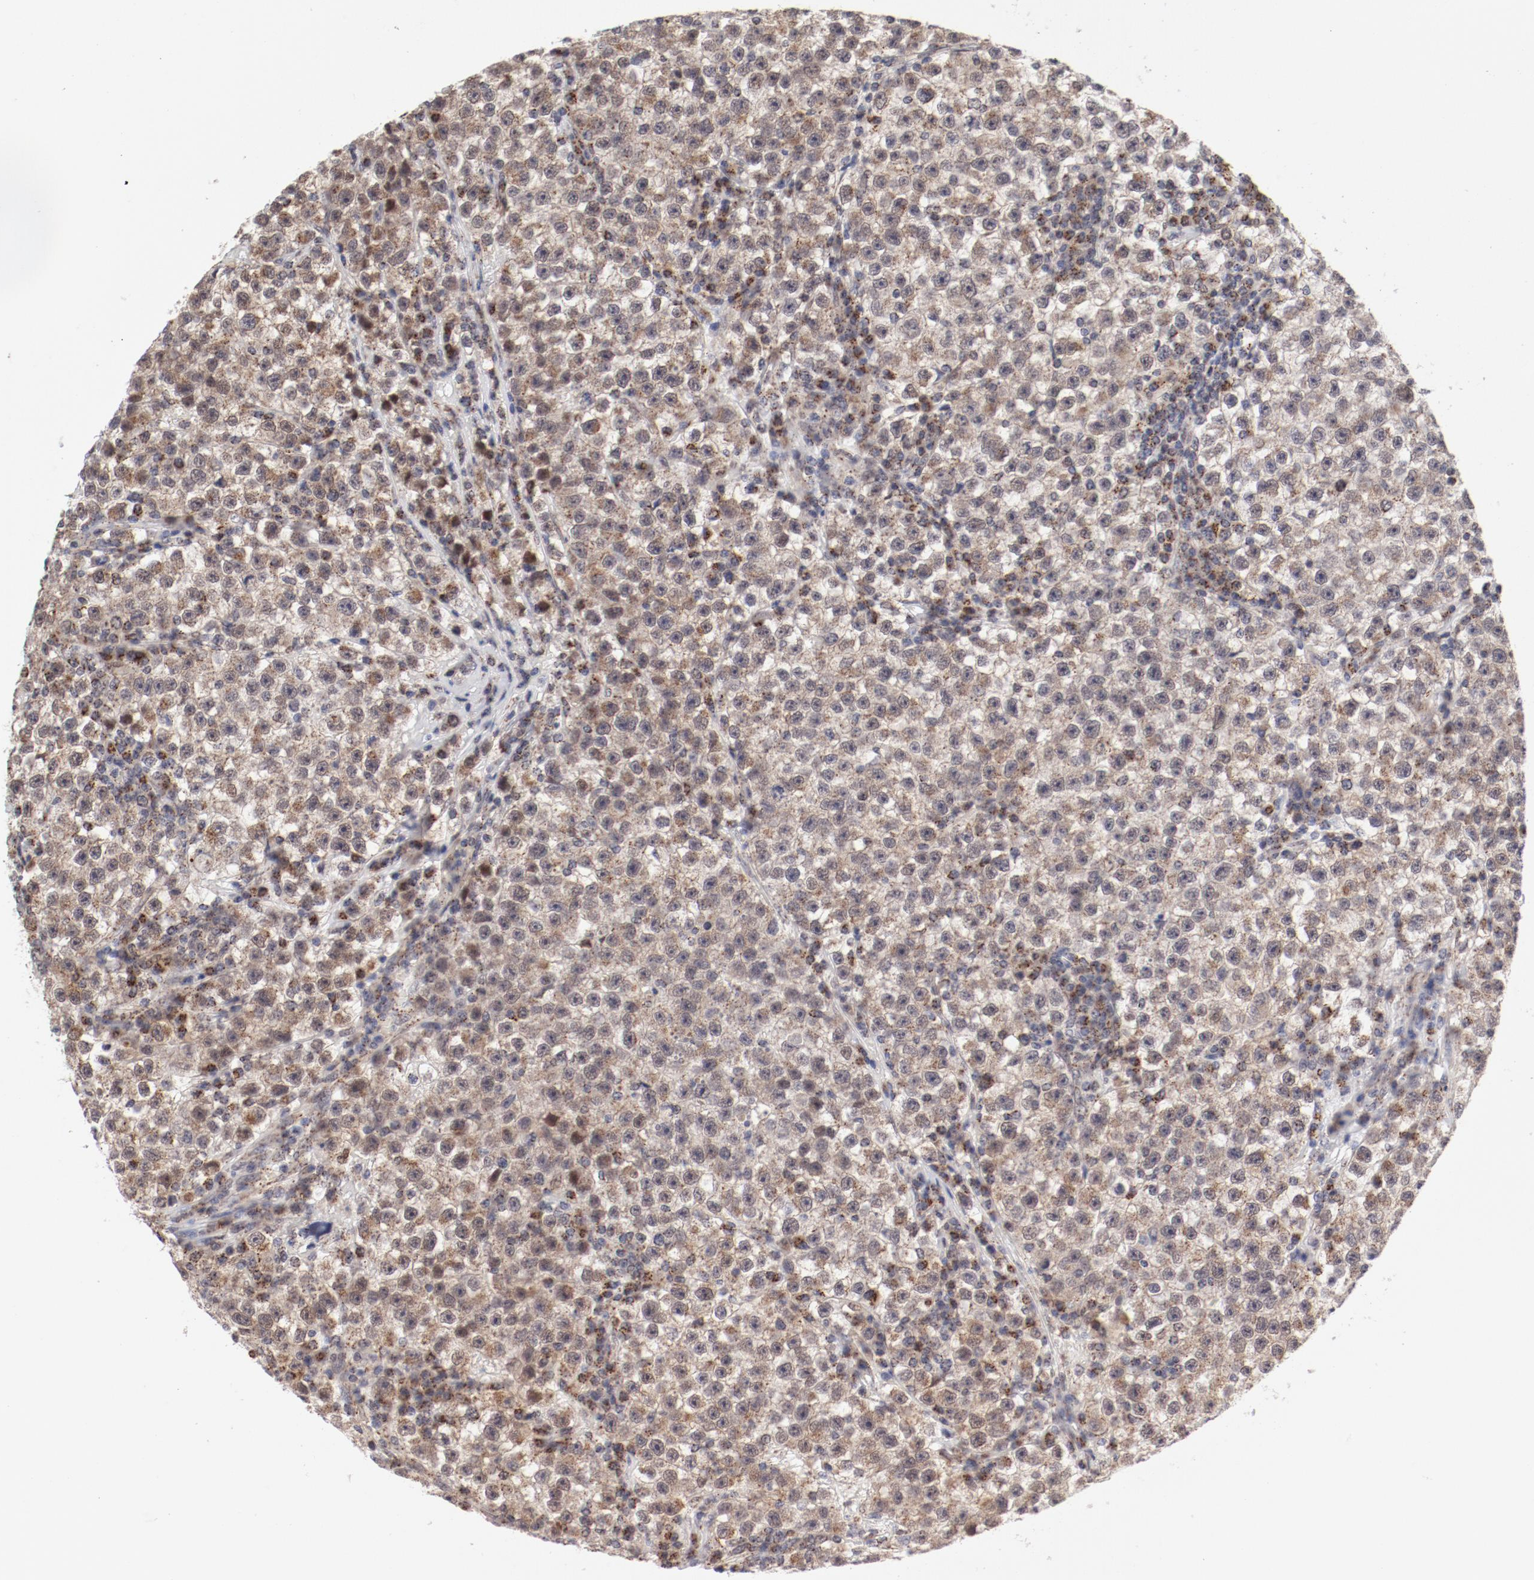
{"staining": {"intensity": "weak", "quantity": "<25%", "location": "cytoplasmic/membranous"}, "tissue": "testis cancer", "cell_type": "Tumor cells", "image_type": "cancer", "snomed": [{"axis": "morphology", "description": "Seminoma, NOS"}, {"axis": "topography", "description": "Testis"}], "caption": "This is an immunohistochemistry (IHC) histopathology image of testis cancer (seminoma). There is no positivity in tumor cells.", "gene": "RPL12", "patient": {"sex": "male", "age": 22}}